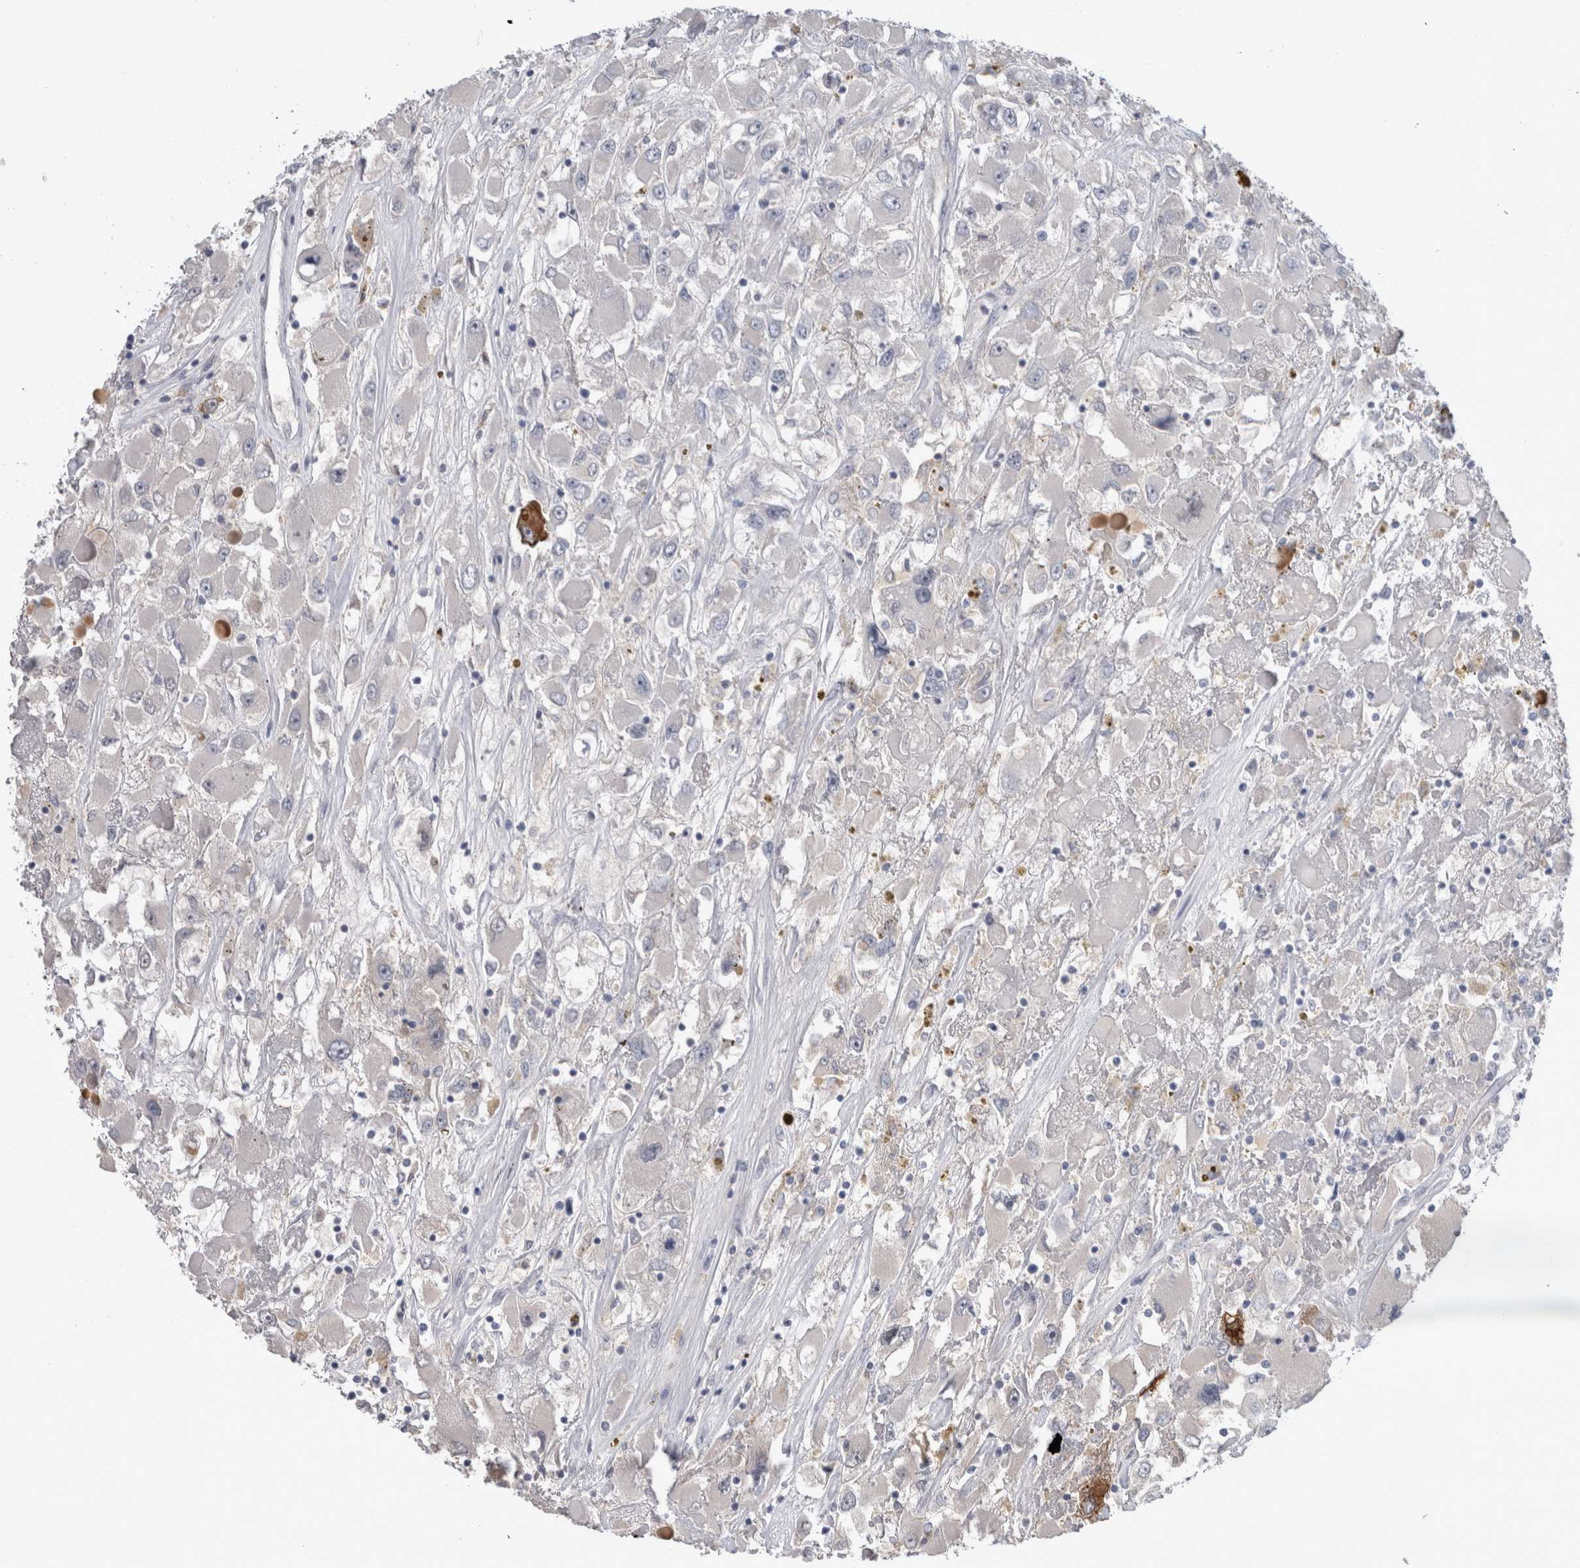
{"staining": {"intensity": "negative", "quantity": "none", "location": "none"}, "tissue": "renal cancer", "cell_type": "Tumor cells", "image_type": "cancer", "snomed": [{"axis": "morphology", "description": "Adenocarcinoma, NOS"}, {"axis": "topography", "description": "Kidney"}], "caption": "The photomicrograph shows no significant expression in tumor cells of renal cancer. (Brightfield microscopy of DAB (3,3'-diaminobenzidine) immunohistochemistry (IHC) at high magnification).", "gene": "REG1A", "patient": {"sex": "female", "age": 52}}